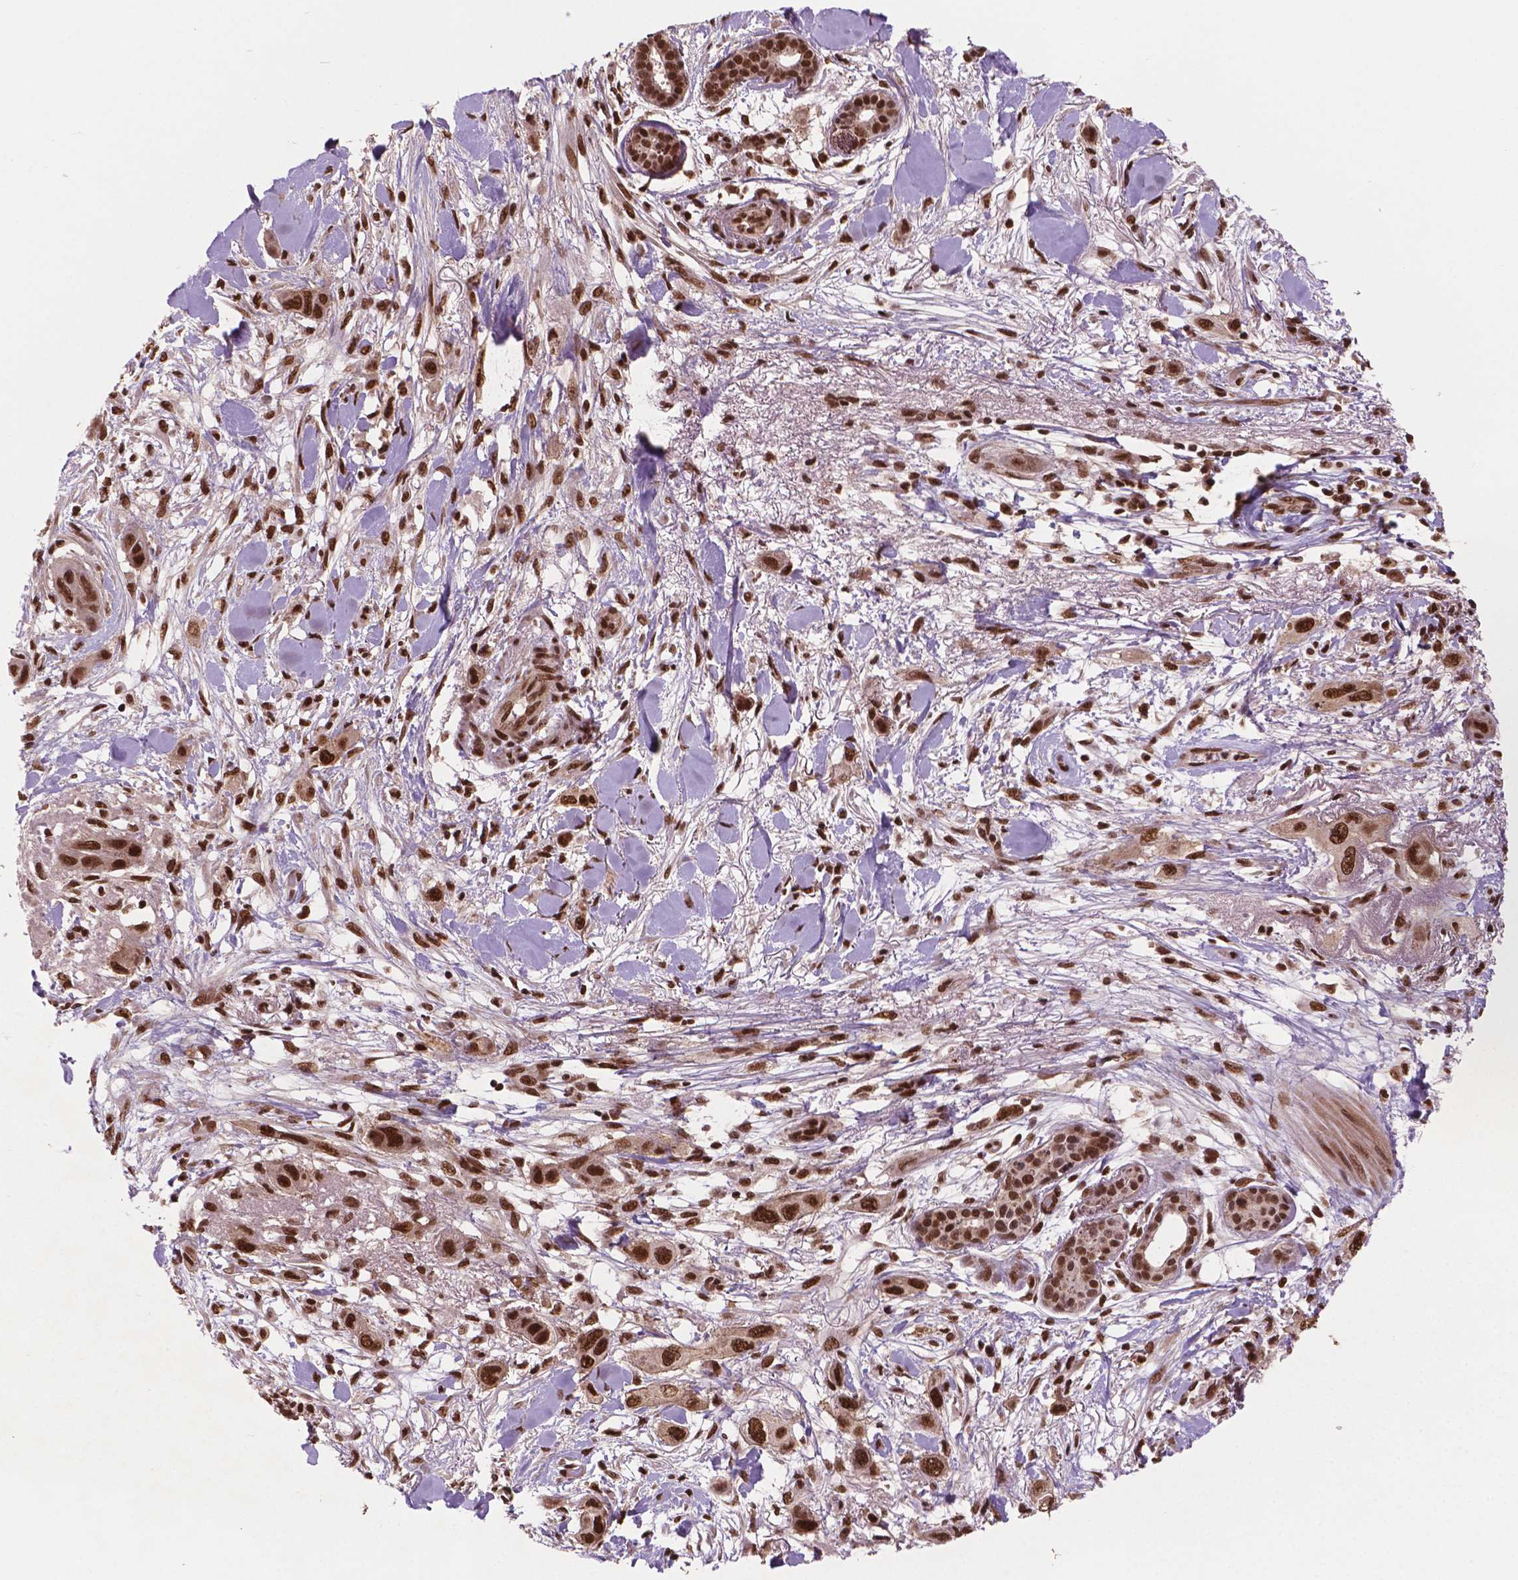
{"staining": {"intensity": "strong", "quantity": ">75%", "location": "nuclear"}, "tissue": "skin cancer", "cell_type": "Tumor cells", "image_type": "cancer", "snomed": [{"axis": "morphology", "description": "Squamous cell carcinoma, NOS"}, {"axis": "topography", "description": "Skin"}], "caption": "Skin cancer was stained to show a protein in brown. There is high levels of strong nuclear positivity in approximately >75% of tumor cells. (brown staining indicates protein expression, while blue staining denotes nuclei).", "gene": "SIRT6", "patient": {"sex": "male", "age": 79}}